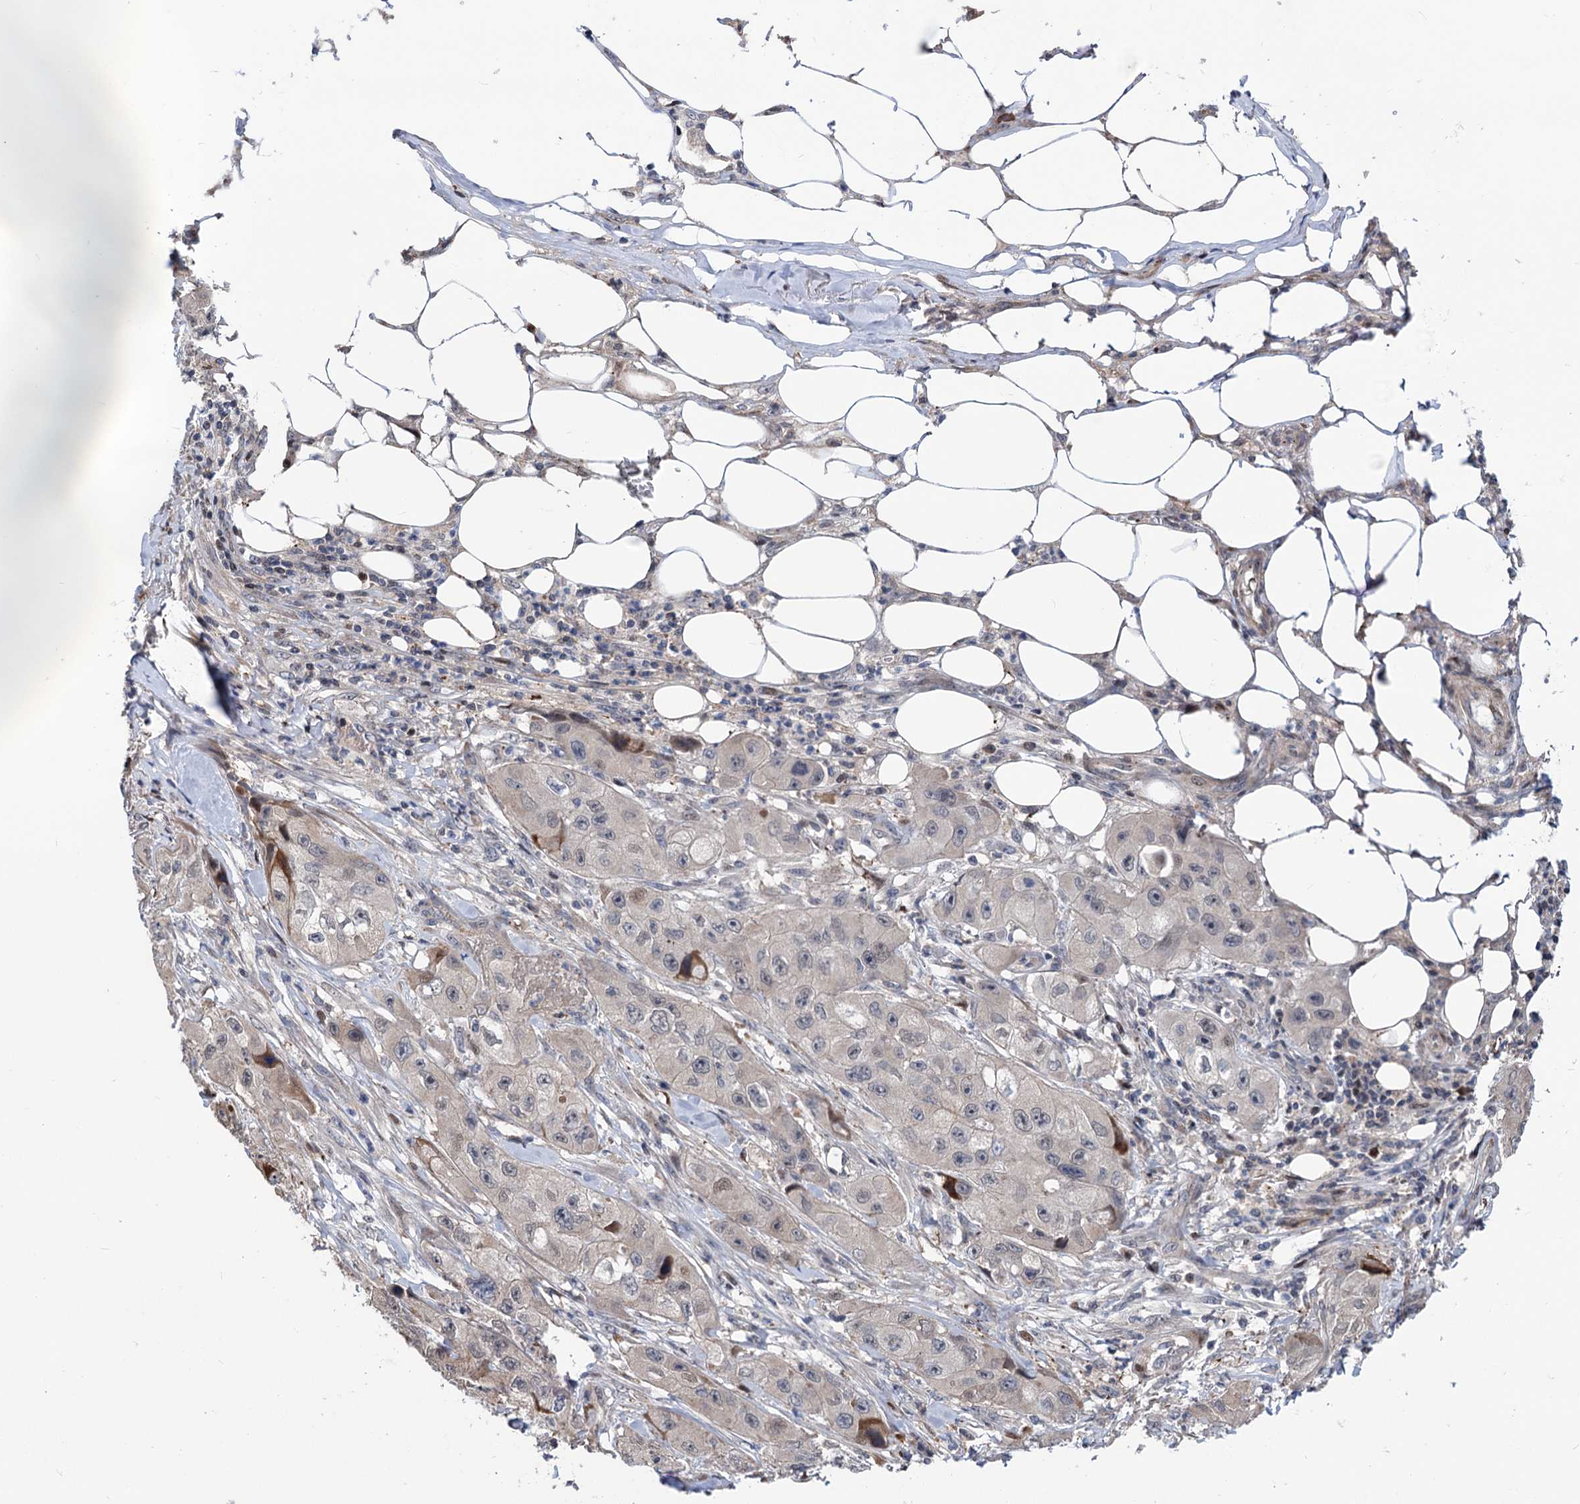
{"staining": {"intensity": "negative", "quantity": "none", "location": "none"}, "tissue": "skin cancer", "cell_type": "Tumor cells", "image_type": "cancer", "snomed": [{"axis": "morphology", "description": "Squamous cell carcinoma, NOS"}, {"axis": "topography", "description": "Skin"}, {"axis": "topography", "description": "Subcutis"}], "caption": "Human skin cancer (squamous cell carcinoma) stained for a protein using IHC reveals no positivity in tumor cells.", "gene": "UBR1", "patient": {"sex": "male", "age": 73}}